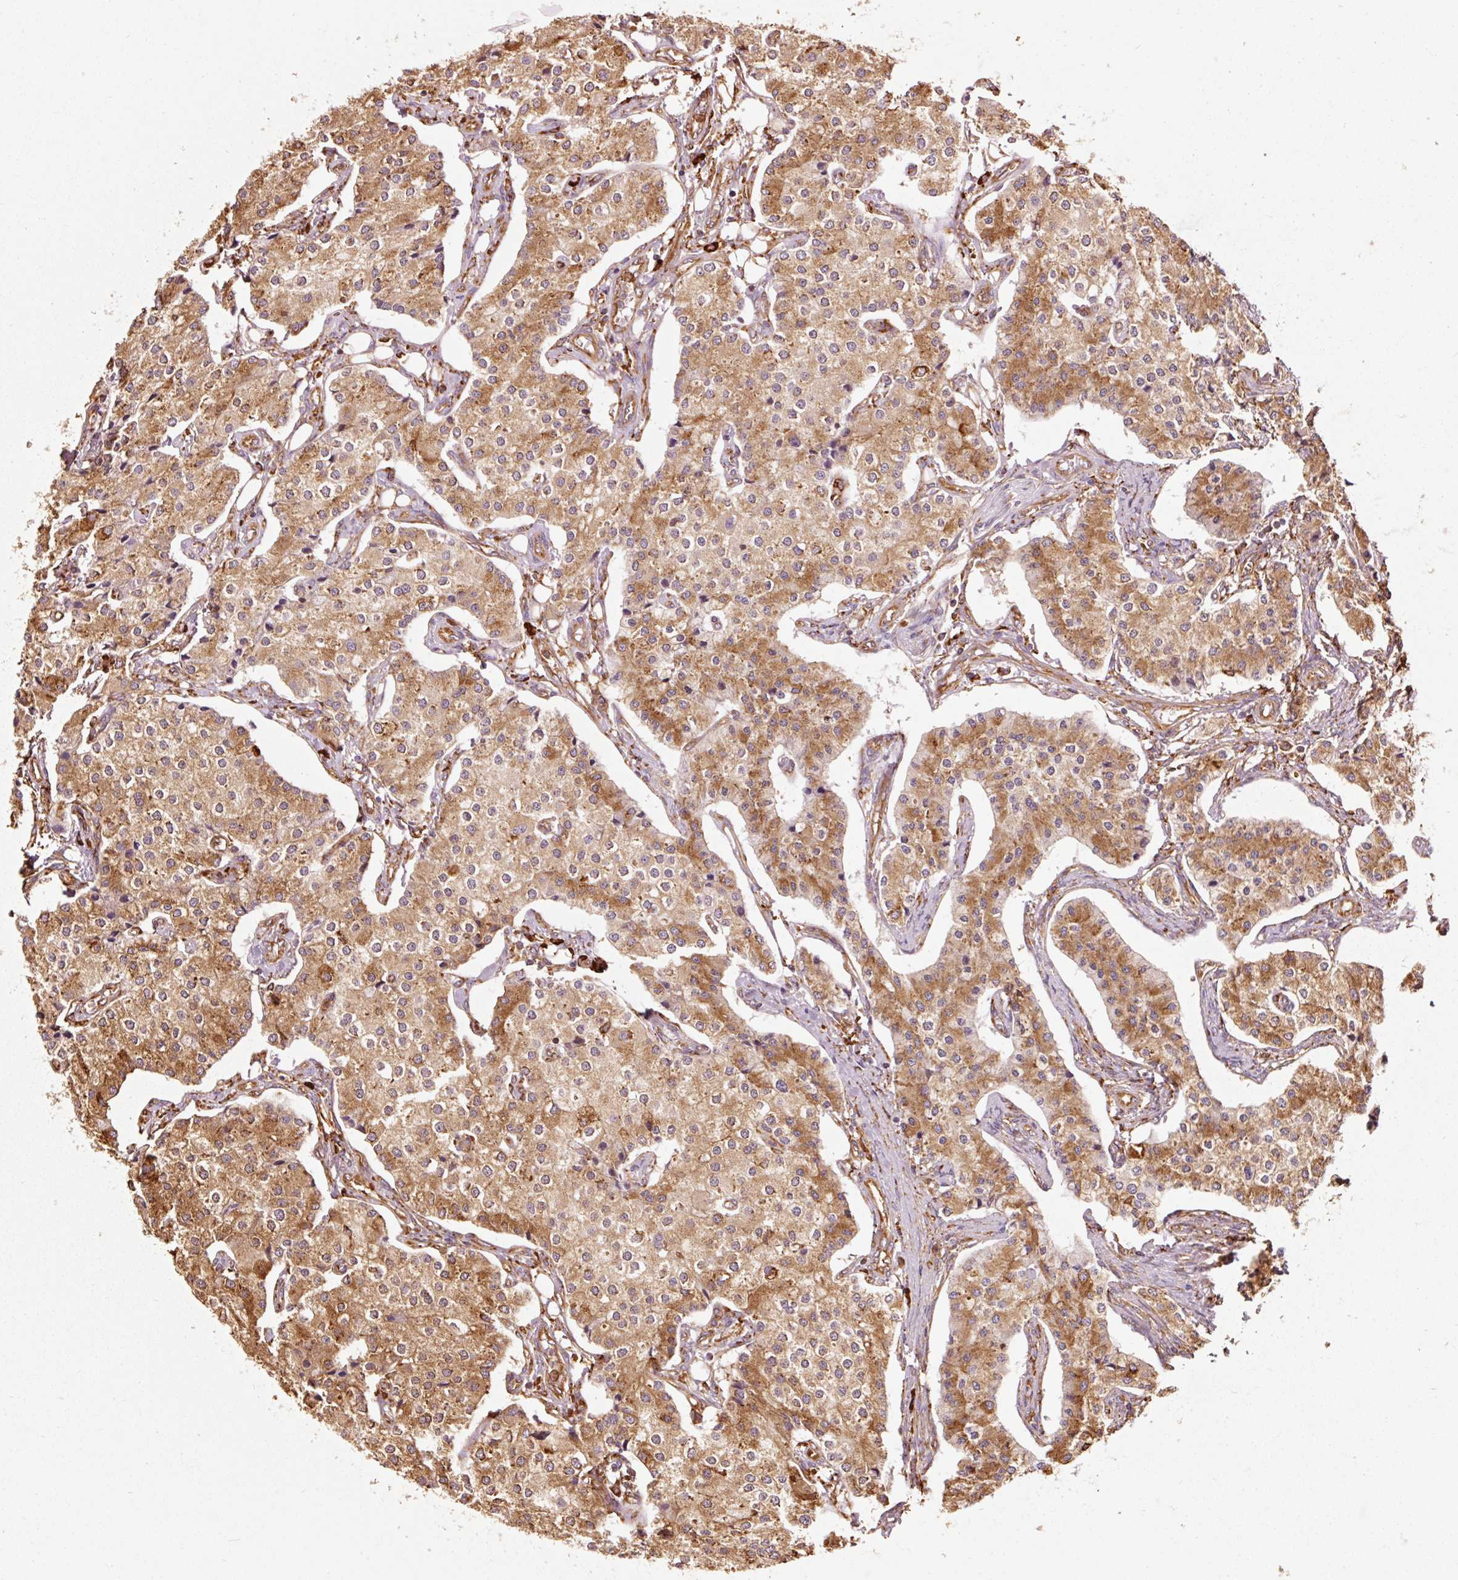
{"staining": {"intensity": "moderate", "quantity": ">75%", "location": "cytoplasmic/membranous"}, "tissue": "carcinoid", "cell_type": "Tumor cells", "image_type": "cancer", "snomed": [{"axis": "morphology", "description": "Carcinoid, malignant, NOS"}, {"axis": "topography", "description": "Colon"}], "caption": "IHC micrograph of neoplastic tissue: malignant carcinoid stained using immunohistochemistry (IHC) displays medium levels of moderate protein expression localized specifically in the cytoplasmic/membranous of tumor cells, appearing as a cytoplasmic/membranous brown color.", "gene": "KLC1", "patient": {"sex": "female", "age": 52}}